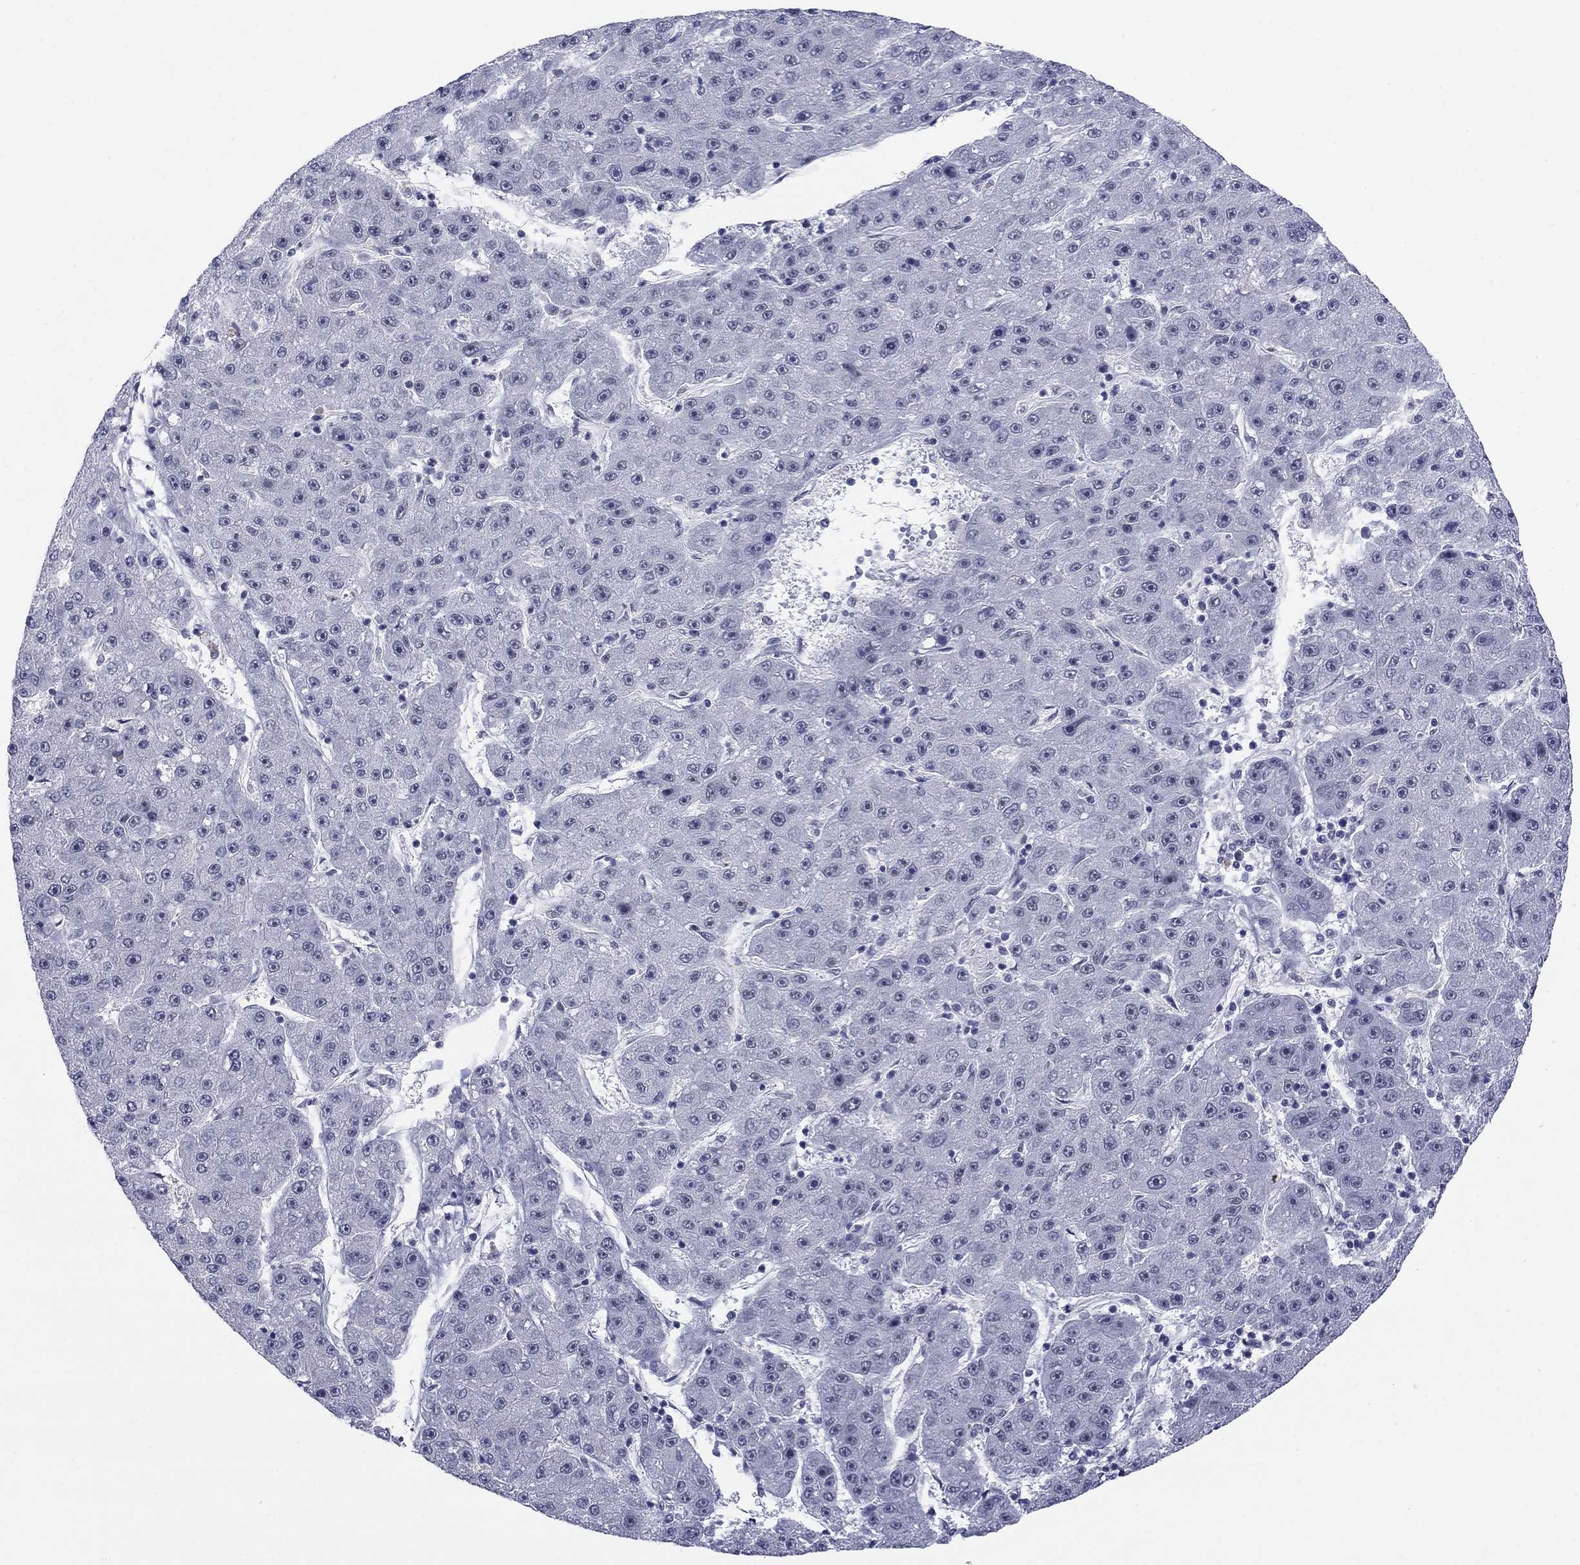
{"staining": {"intensity": "negative", "quantity": "none", "location": "none"}, "tissue": "liver cancer", "cell_type": "Tumor cells", "image_type": "cancer", "snomed": [{"axis": "morphology", "description": "Carcinoma, Hepatocellular, NOS"}, {"axis": "topography", "description": "Liver"}], "caption": "Tumor cells are negative for brown protein staining in liver cancer (hepatocellular carcinoma). (IHC, brightfield microscopy, high magnification).", "gene": "TIGD4", "patient": {"sex": "male", "age": 67}}